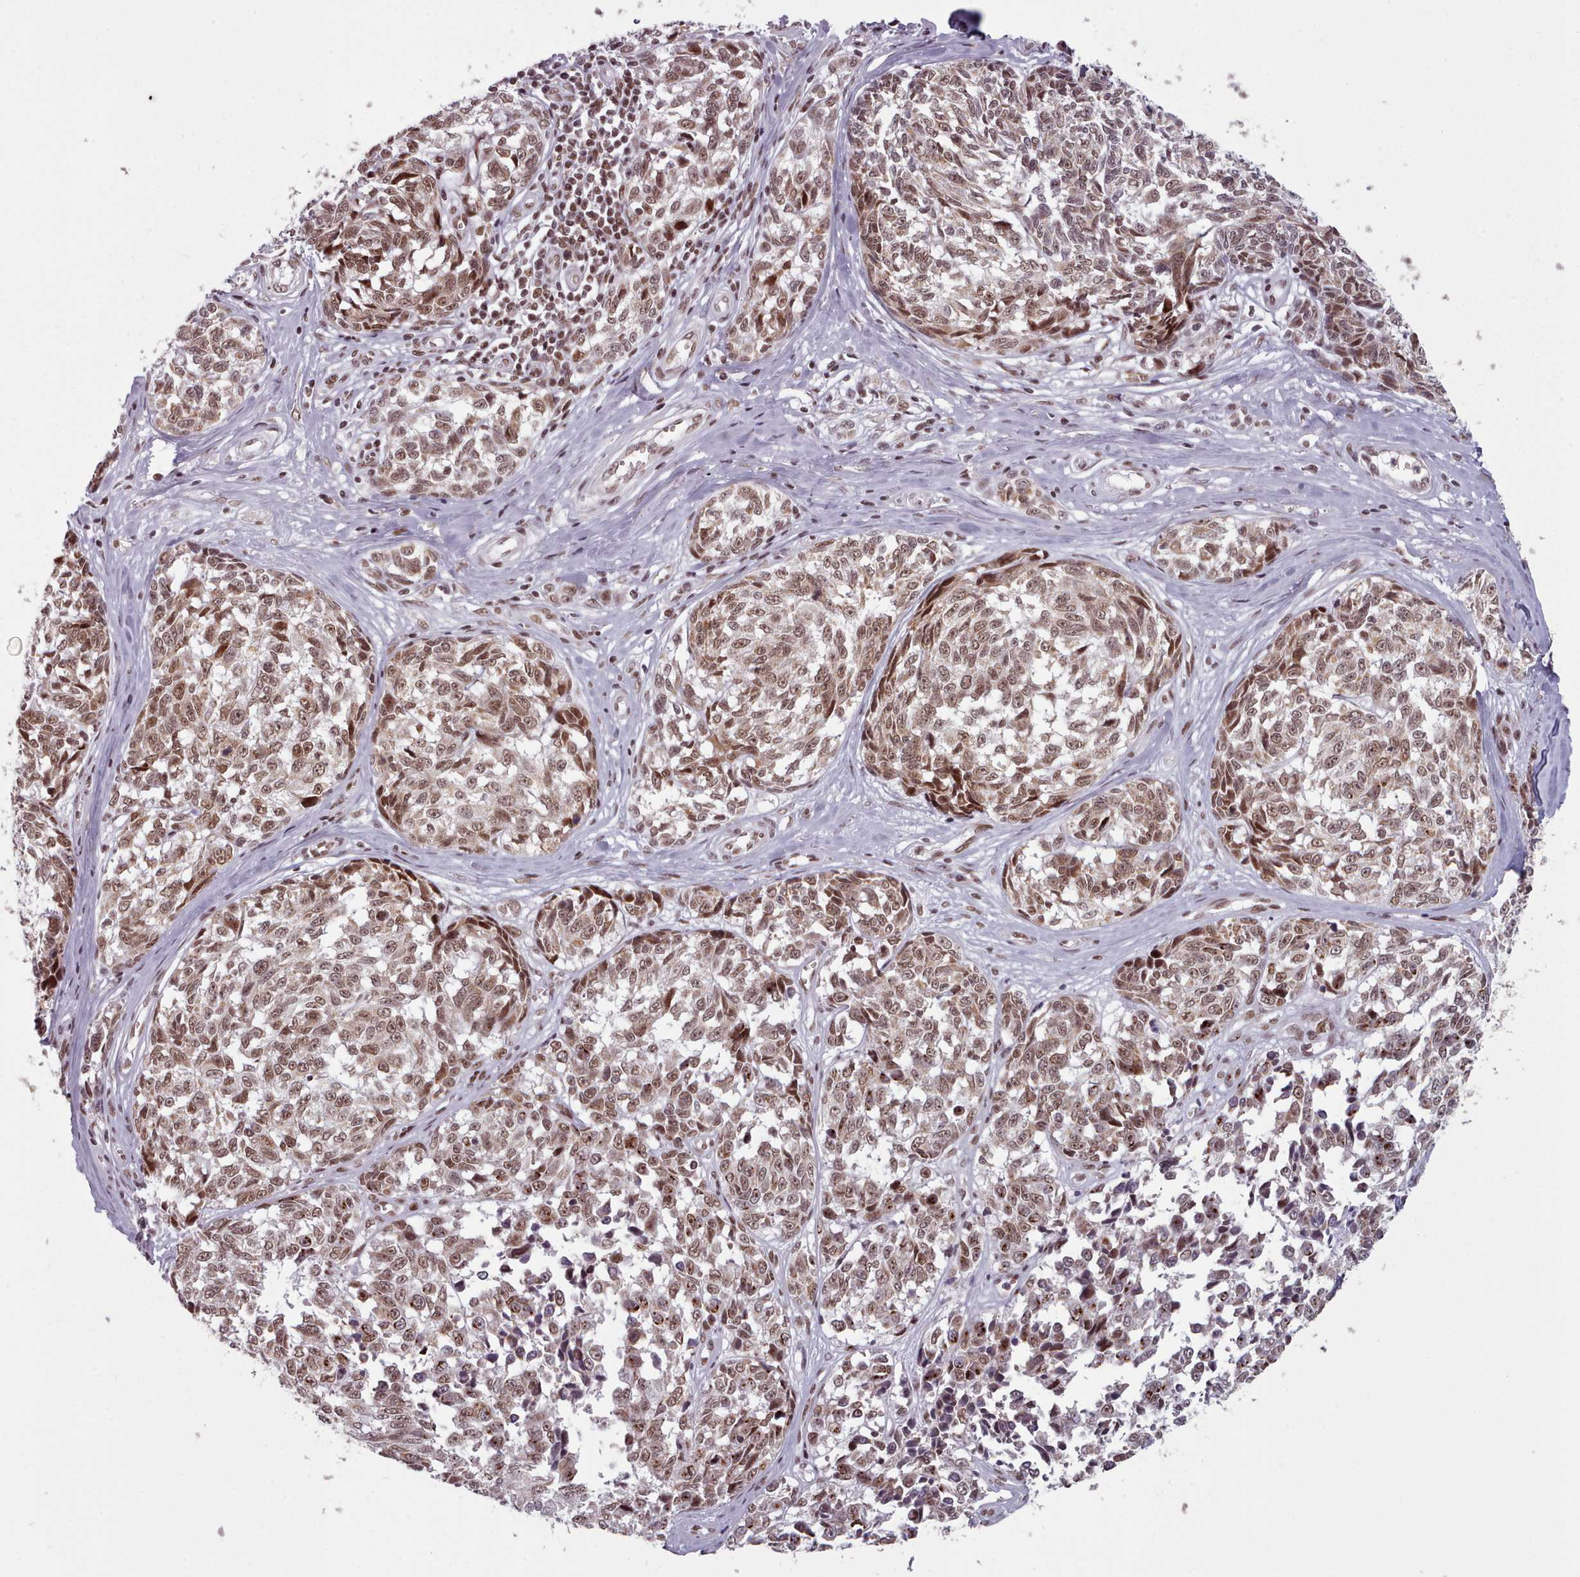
{"staining": {"intensity": "moderate", "quantity": ">75%", "location": "nuclear"}, "tissue": "melanoma", "cell_type": "Tumor cells", "image_type": "cancer", "snomed": [{"axis": "morphology", "description": "Normal tissue, NOS"}, {"axis": "morphology", "description": "Malignant melanoma, NOS"}, {"axis": "topography", "description": "Skin"}], "caption": "Tumor cells demonstrate medium levels of moderate nuclear expression in about >75% of cells in melanoma.", "gene": "SRSF9", "patient": {"sex": "female", "age": 64}}